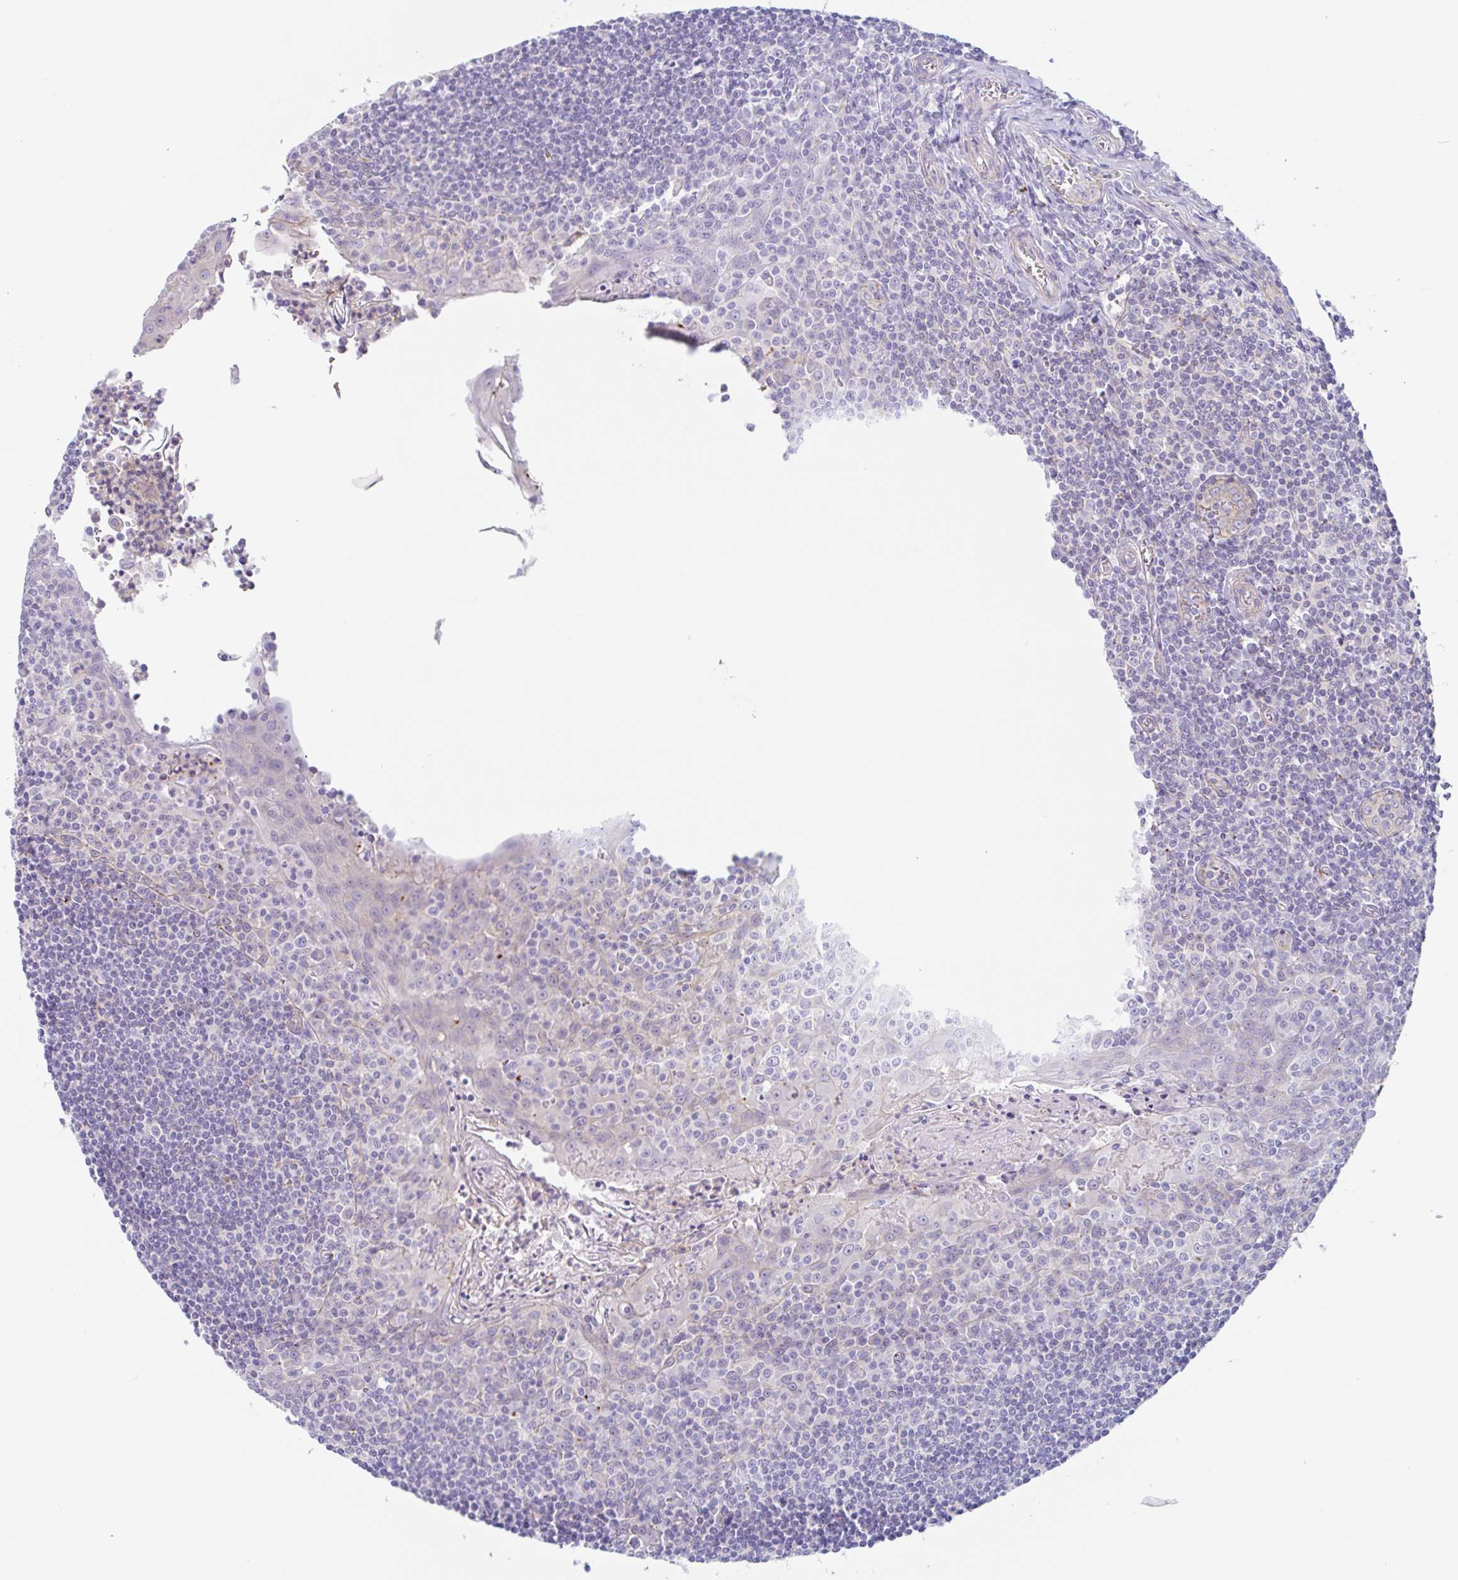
{"staining": {"intensity": "negative", "quantity": "none", "location": "none"}, "tissue": "tonsil", "cell_type": "Germinal center cells", "image_type": "normal", "snomed": [{"axis": "morphology", "description": "Normal tissue, NOS"}, {"axis": "topography", "description": "Tonsil"}], "caption": "An image of tonsil stained for a protein shows no brown staining in germinal center cells. (DAB (3,3'-diaminobenzidine) immunohistochemistry, high magnification).", "gene": "LENG9", "patient": {"sex": "male", "age": 27}}